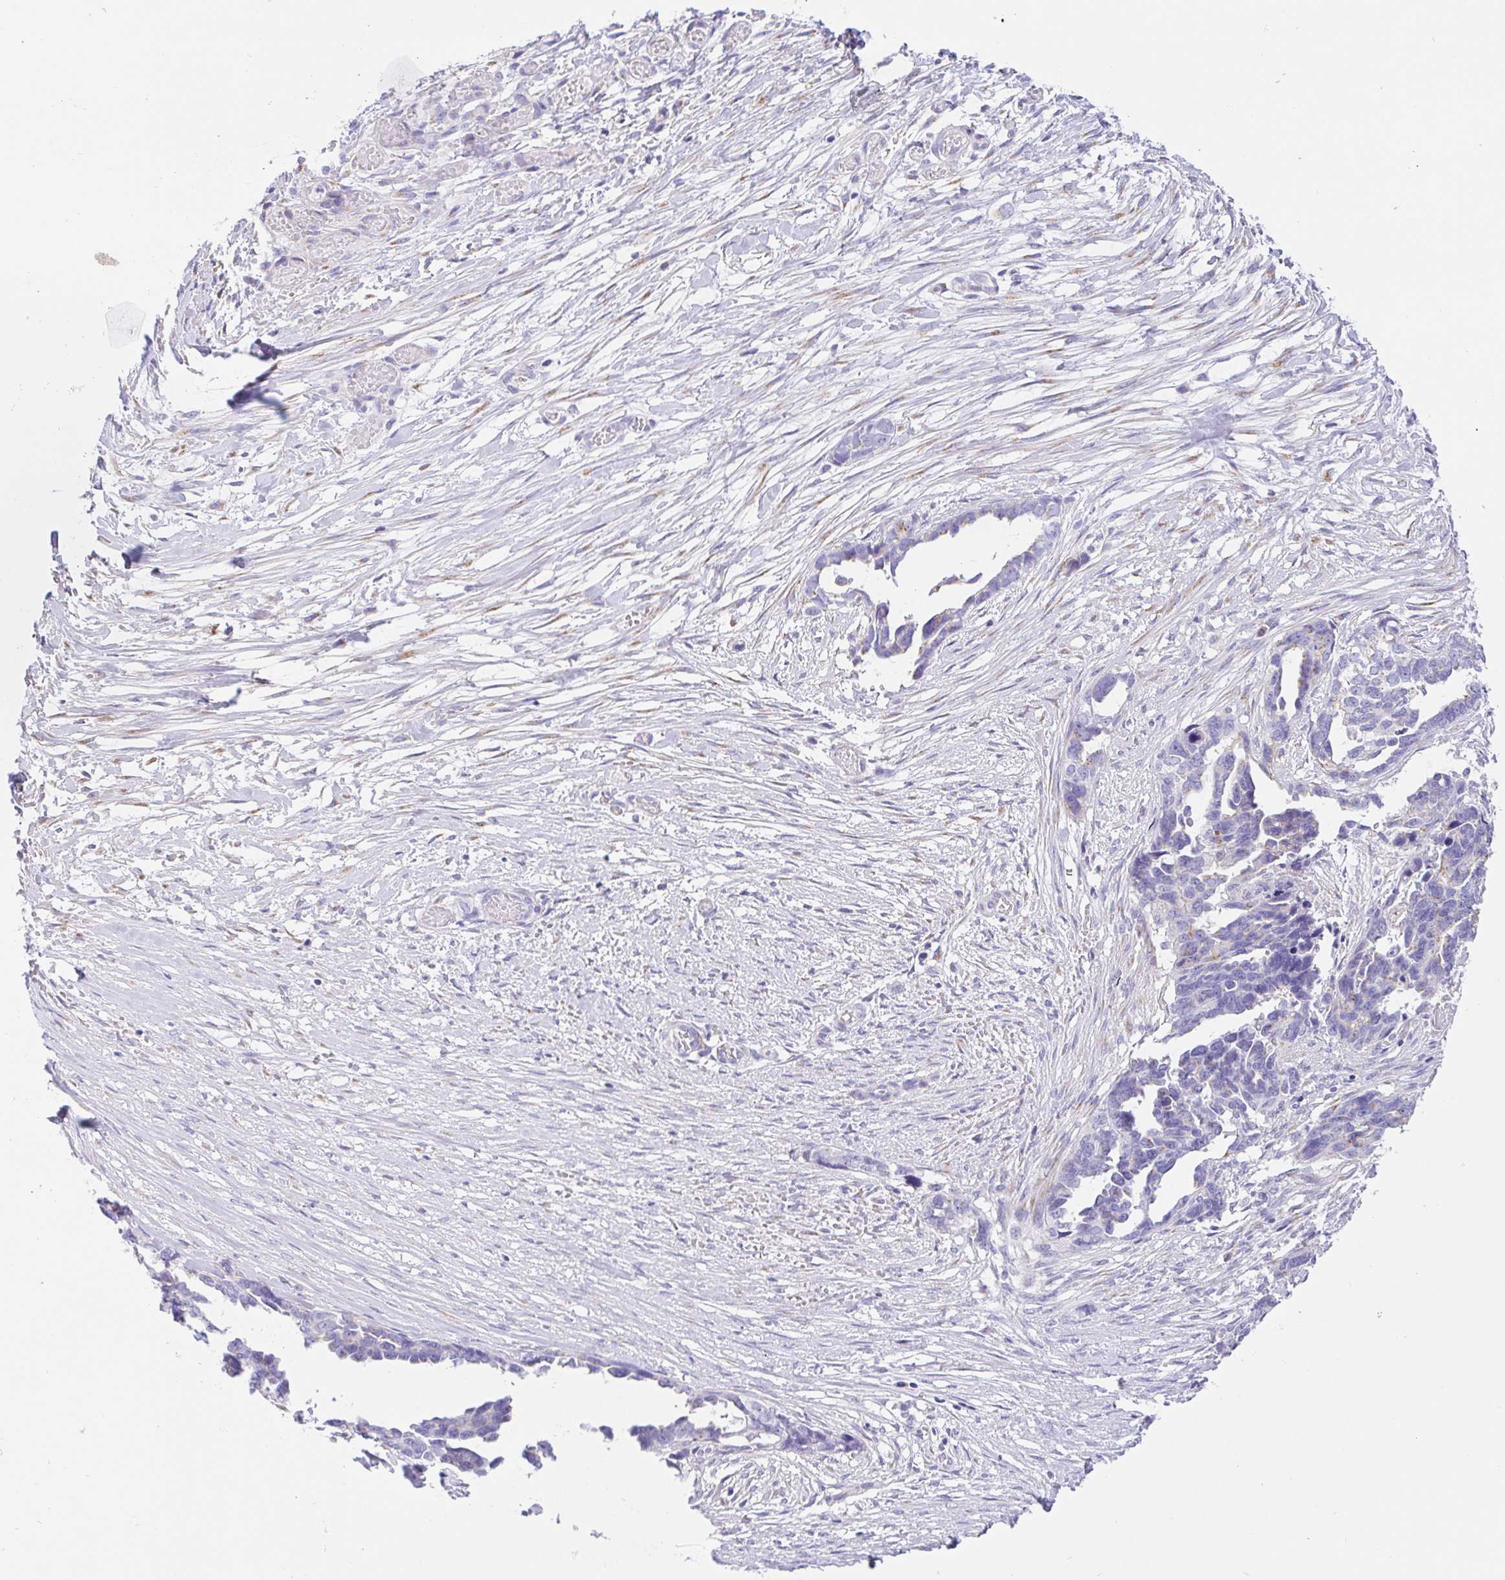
{"staining": {"intensity": "negative", "quantity": "none", "location": "none"}, "tissue": "ovarian cancer", "cell_type": "Tumor cells", "image_type": "cancer", "snomed": [{"axis": "morphology", "description": "Cystadenocarcinoma, serous, NOS"}, {"axis": "topography", "description": "Ovary"}], "caption": "Immunohistochemical staining of serous cystadenocarcinoma (ovarian) shows no significant staining in tumor cells.", "gene": "SCG3", "patient": {"sex": "female", "age": 69}}